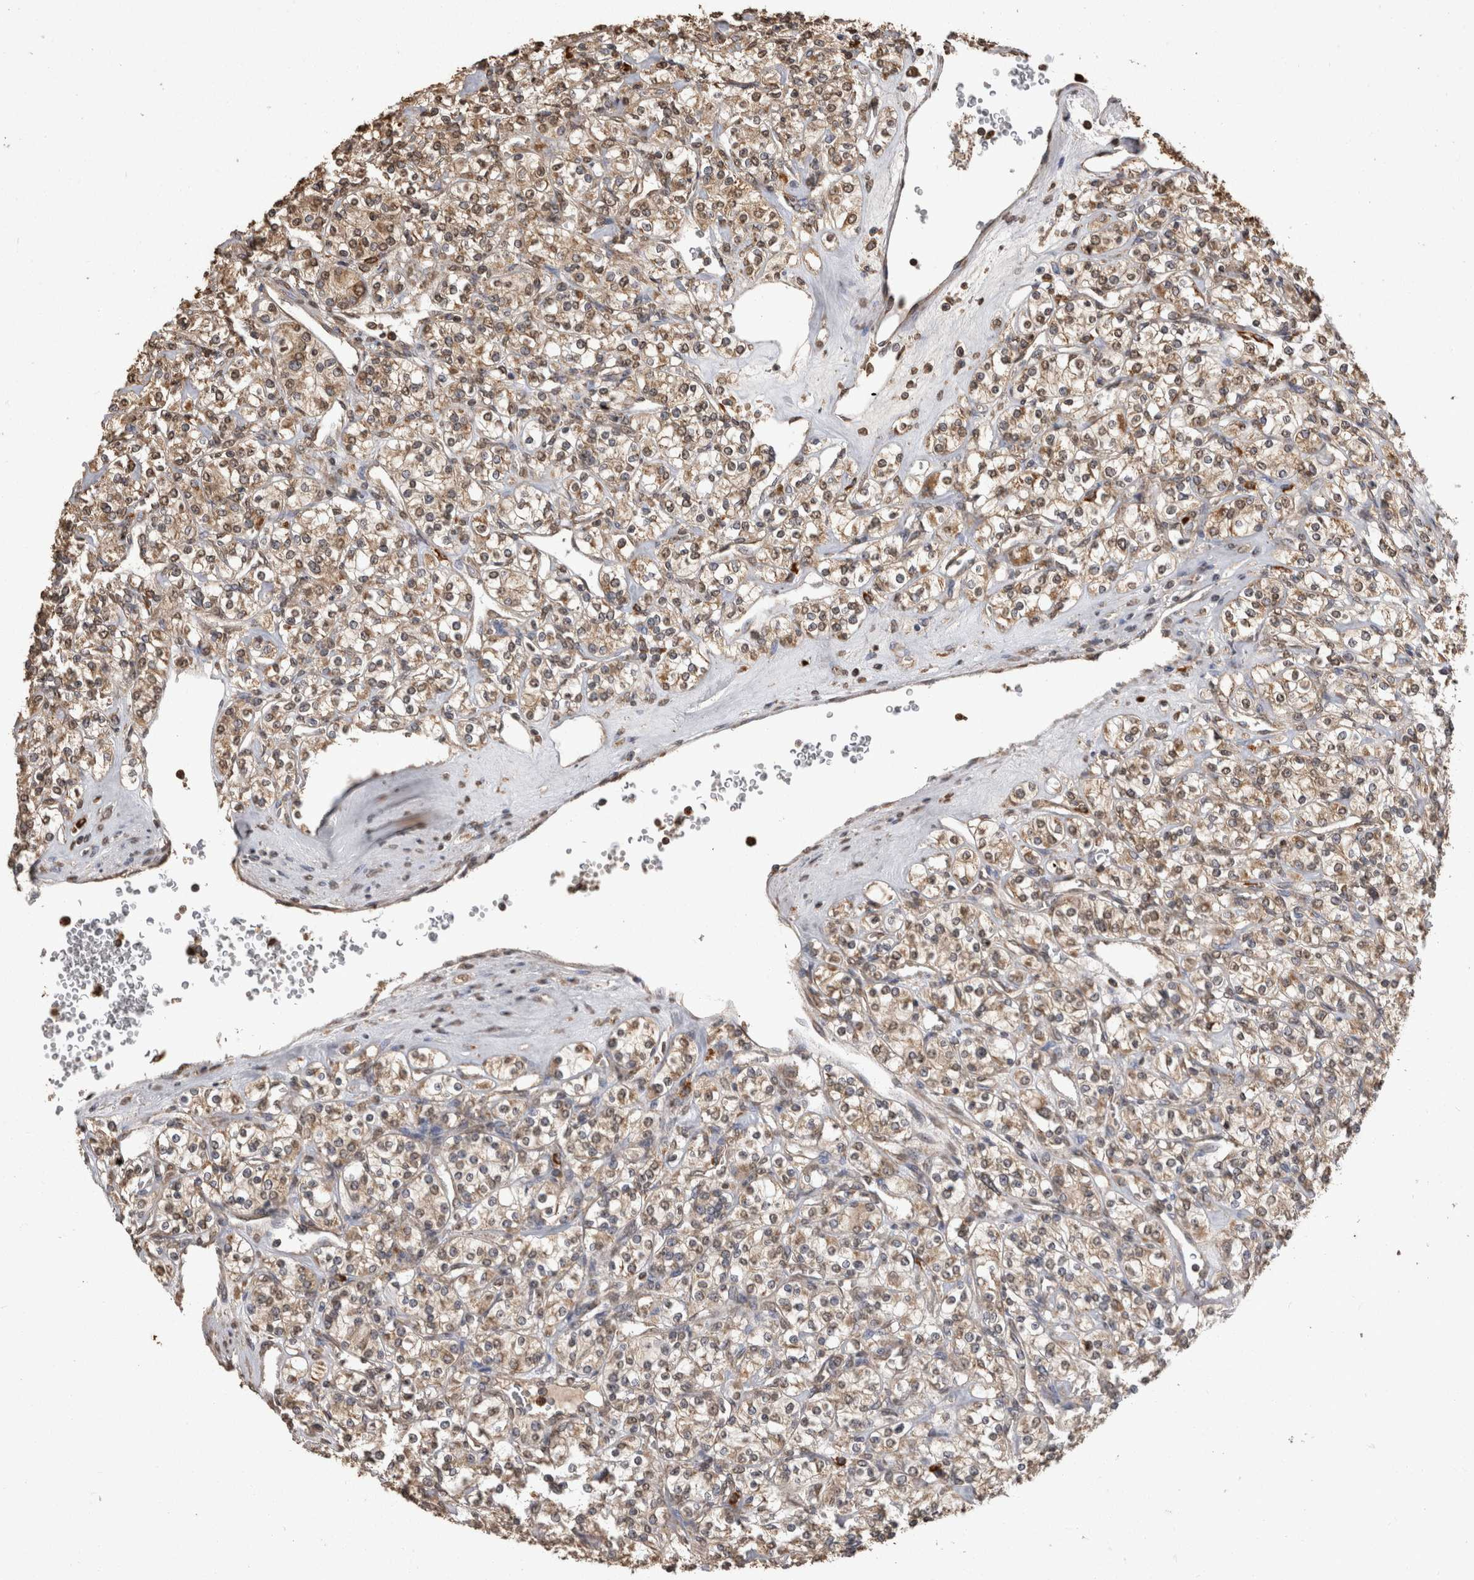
{"staining": {"intensity": "moderate", "quantity": ">75%", "location": "cytoplasmic/membranous"}, "tissue": "renal cancer", "cell_type": "Tumor cells", "image_type": "cancer", "snomed": [{"axis": "morphology", "description": "Adenocarcinoma, NOS"}, {"axis": "topography", "description": "Kidney"}], "caption": "Protein expression by immunohistochemistry reveals moderate cytoplasmic/membranous staining in about >75% of tumor cells in adenocarcinoma (renal). (brown staining indicates protein expression, while blue staining denotes nuclei).", "gene": "SOCS5", "patient": {"sex": "male", "age": 77}}